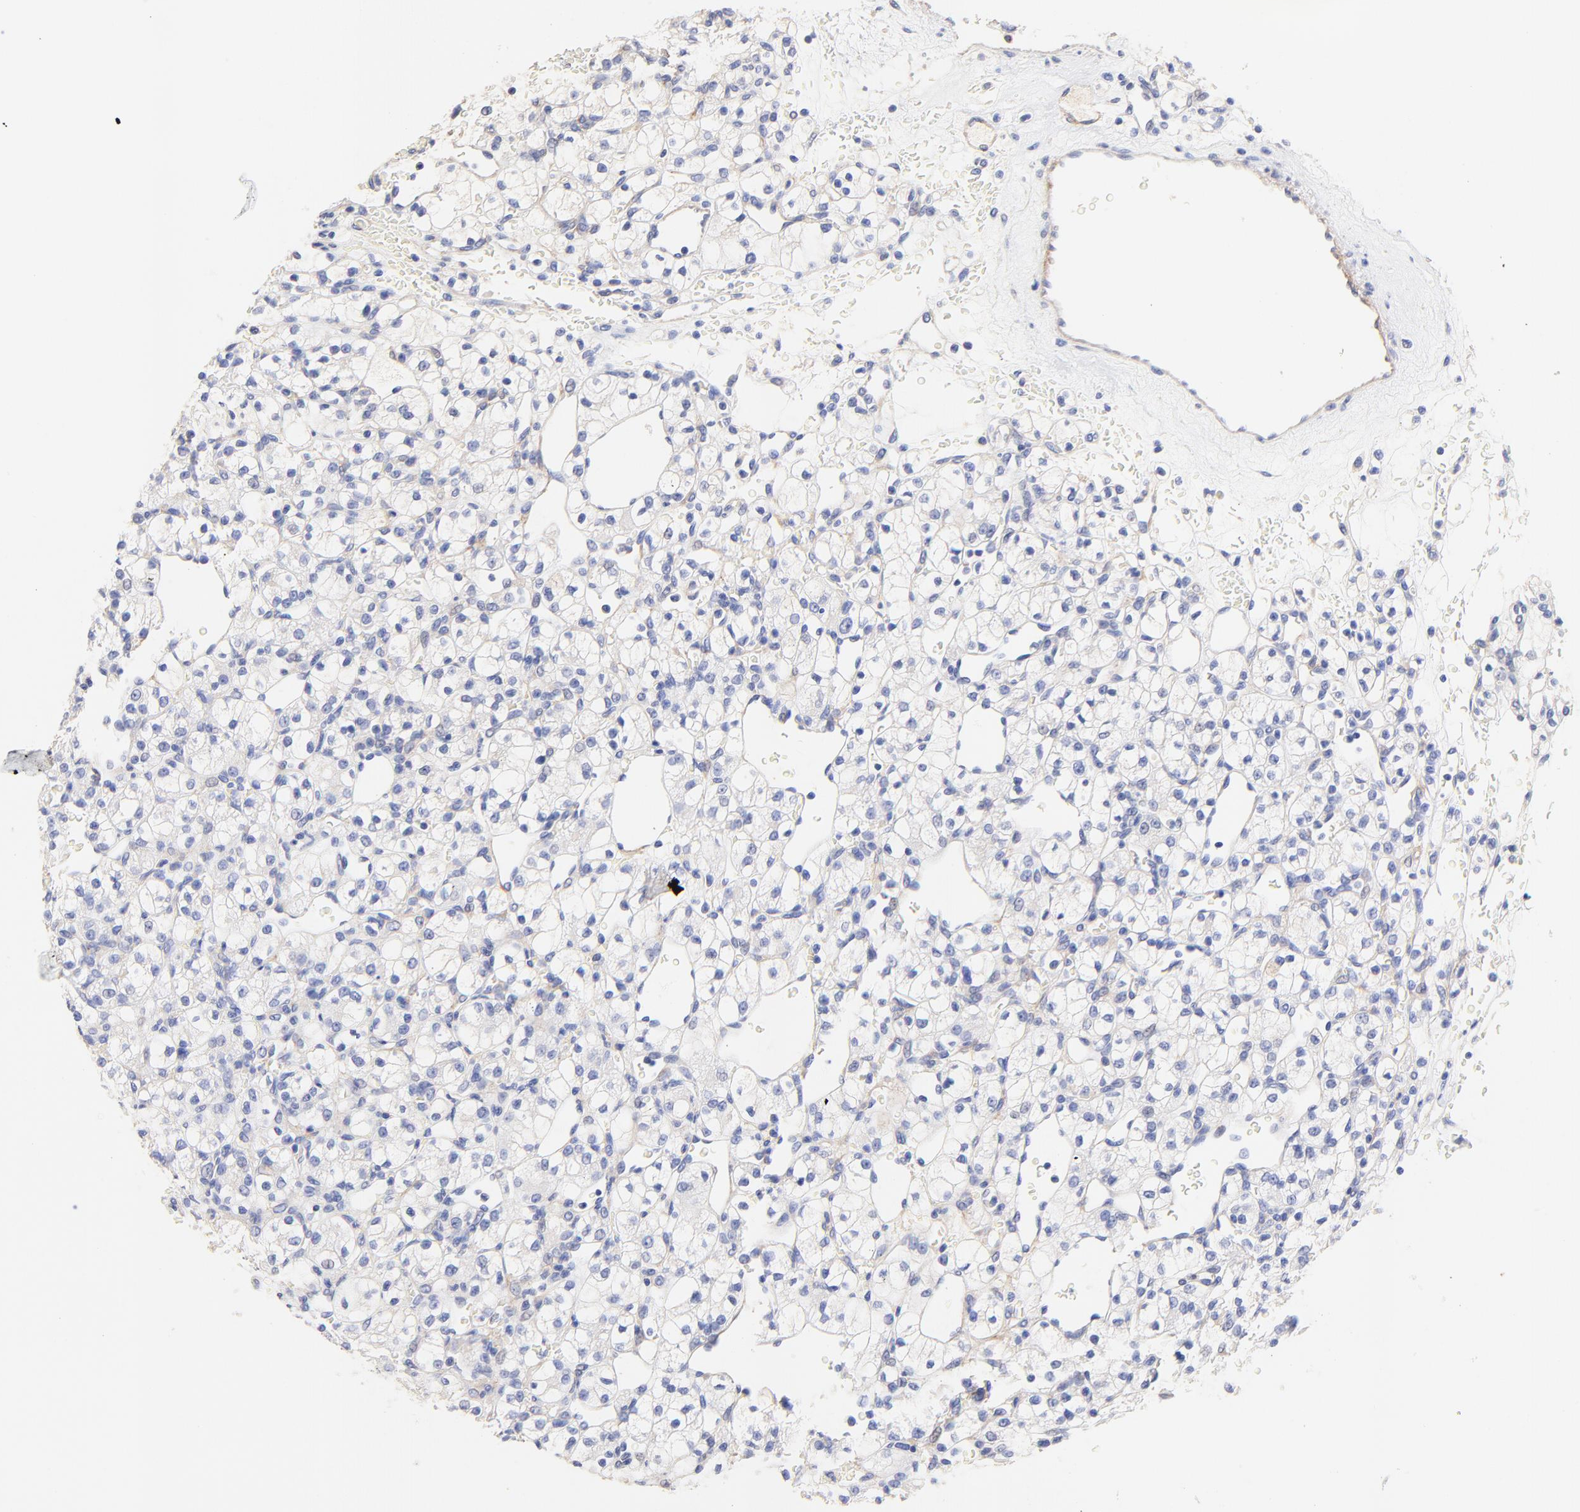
{"staining": {"intensity": "negative", "quantity": "none", "location": "none"}, "tissue": "renal cancer", "cell_type": "Tumor cells", "image_type": "cancer", "snomed": [{"axis": "morphology", "description": "Adenocarcinoma, NOS"}, {"axis": "topography", "description": "Kidney"}], "caption": "Renal cancer was stained to show a protein in brown. There is no significant expression in tumor cells.", "gene": "ACTRT1", "patient": {"sex": "female", "age": 62}}